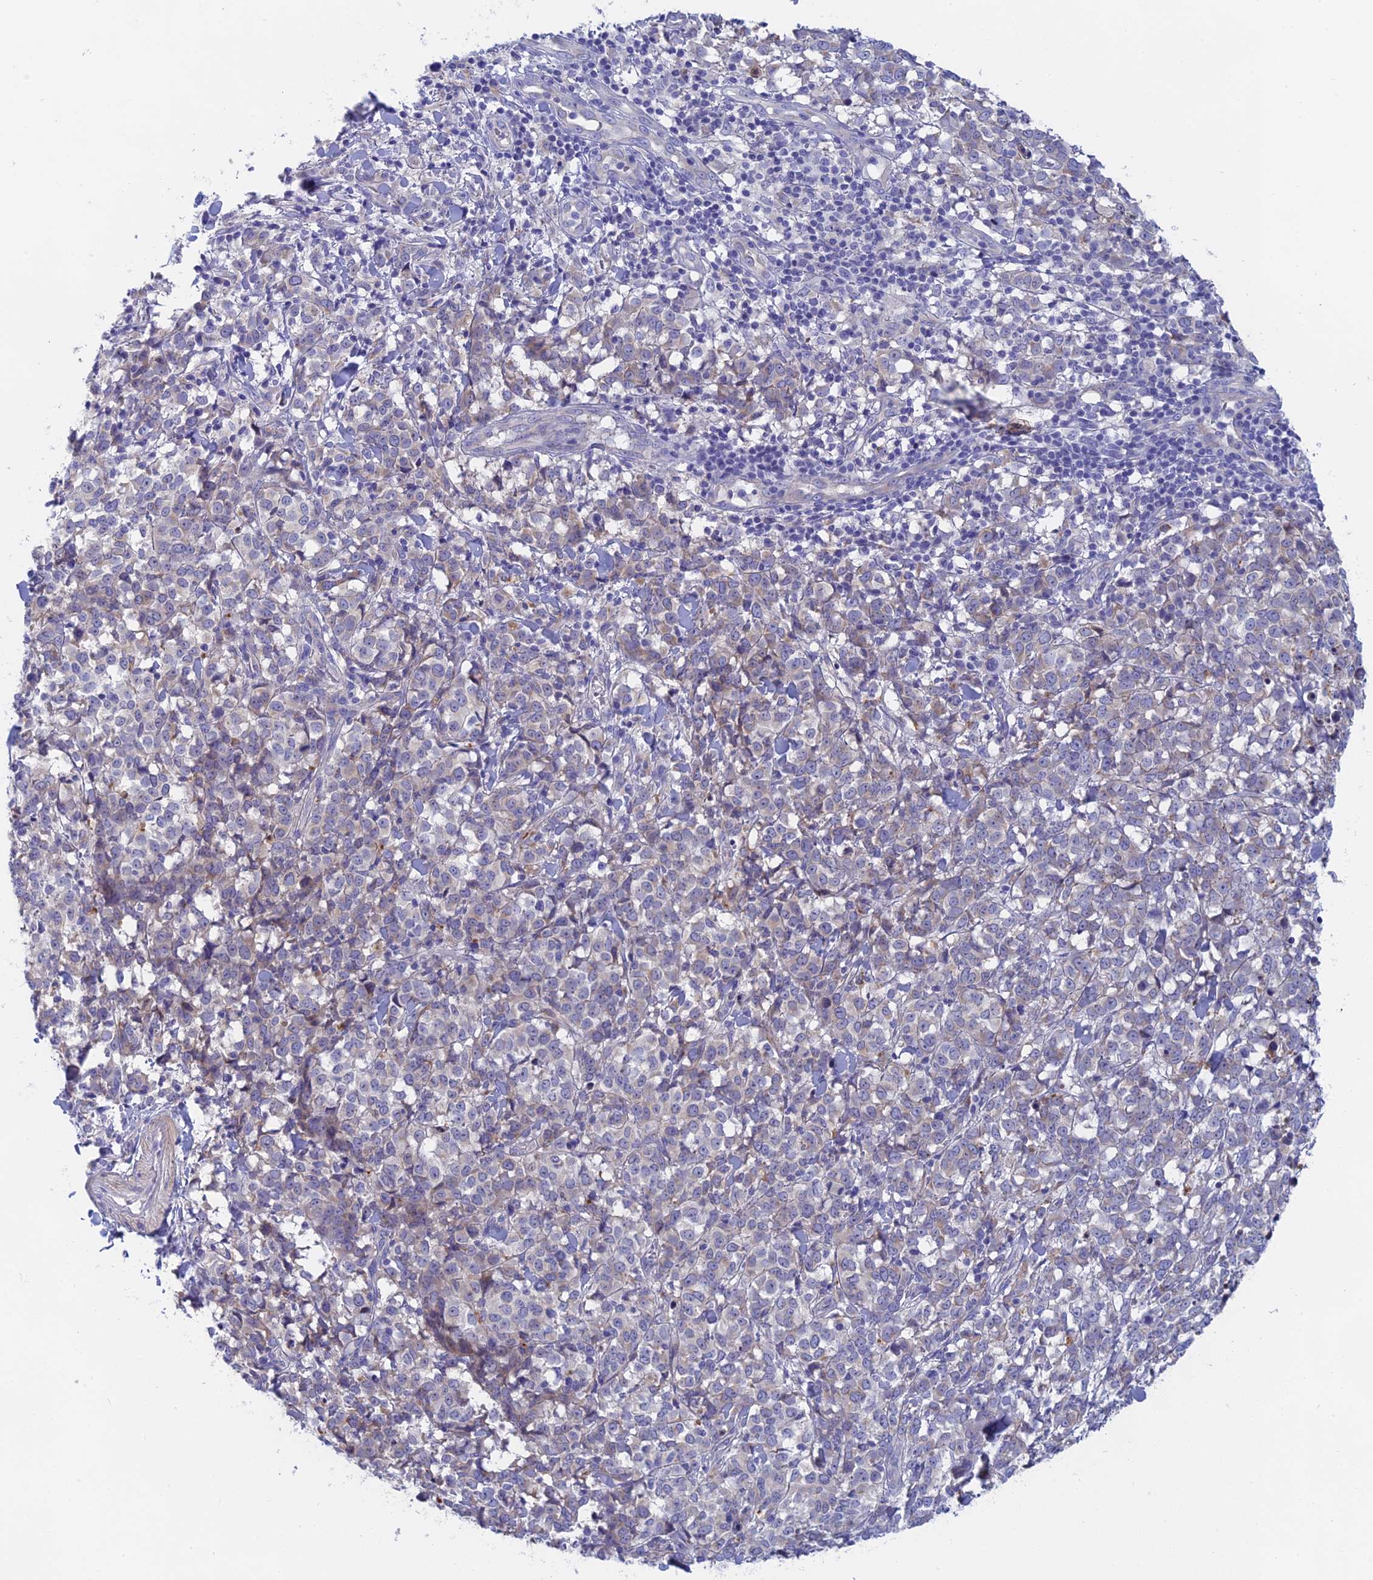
{"staining": {"intensity": "weak", "quantity": "<25%", "location": "cytoplasmic/membranous"}, "tissue": "melanoma", "cell_type": "Tumor cells", "image_type": "cancer", "snomed": [{"axis": "morphology", "description": "Malignant melanoma, NOS"}, {"axis": "topography", "description": "Skin"}], "caption": "IHC micrograph of malignant melanoma stained for a protein (brown), which displays no positivity in tumor cells.", "gene": "GLB1L", "patient": {"sex": "female", "age": 72}}